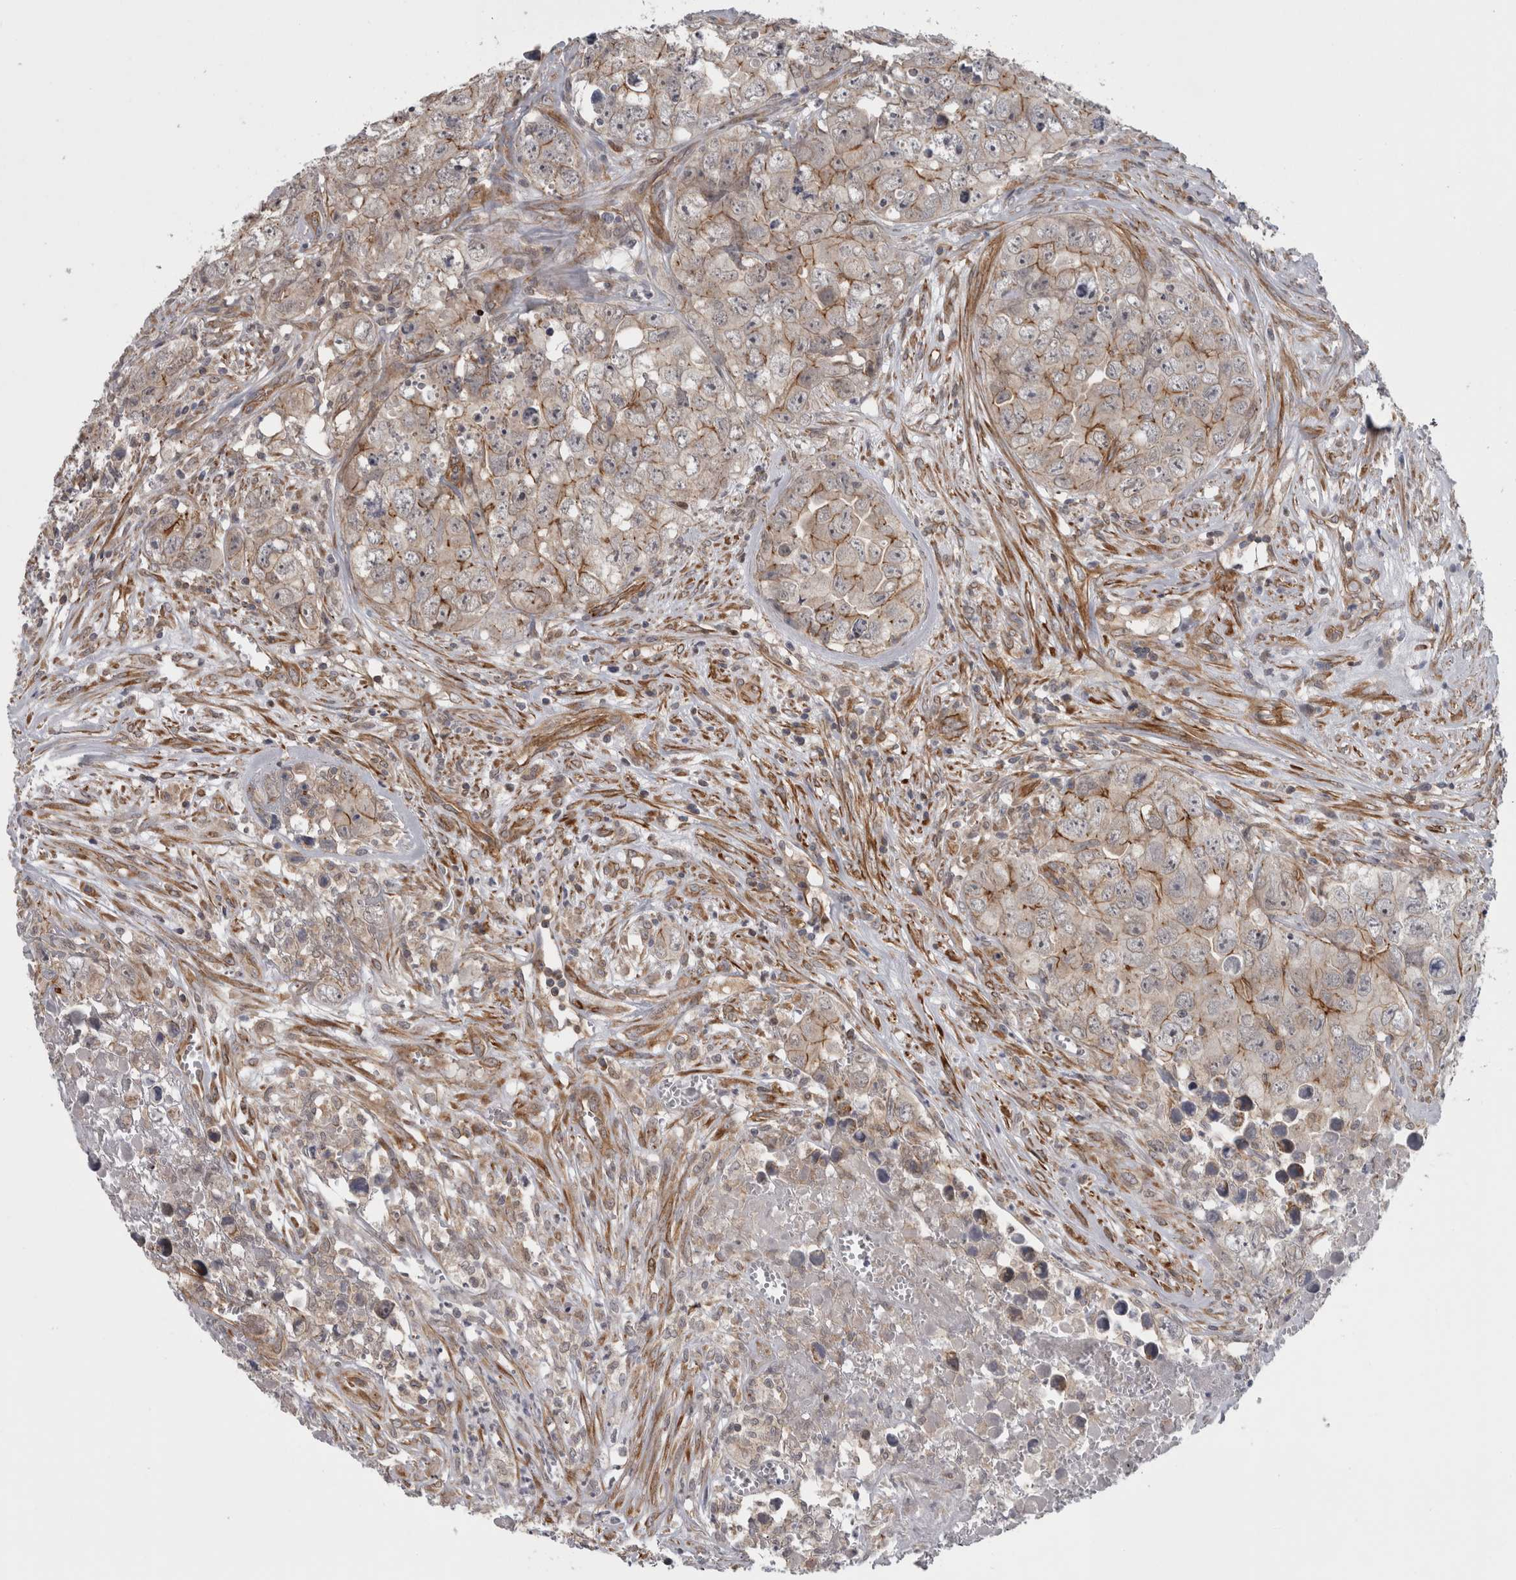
{"staining": {"intensity": "moderate", "quantity": "25%-75%", "location": "cytoplasmic/membranous"}, "tissue": "testis cancer", "cell_type": "Tumor cells", "image_type": "cancer", "snomed": [{"axis": "morphology", "description": "Seminoma, NOS"}, {"axis": "morphology", "description": "Carcinoma, Embryonal, NOS"}, {"axis": "topography", "description": "Testis"}], "caption": "The photomicrograph exhibits a brown stain indicating the presence of a protein in the cytoplasmic/membranous of tumor cells in seminoma (testis). (IHC, brightfield microscopy, high magnification).", "gene": "RMDN1", "patient": {"sex": "male", "age": 43}}